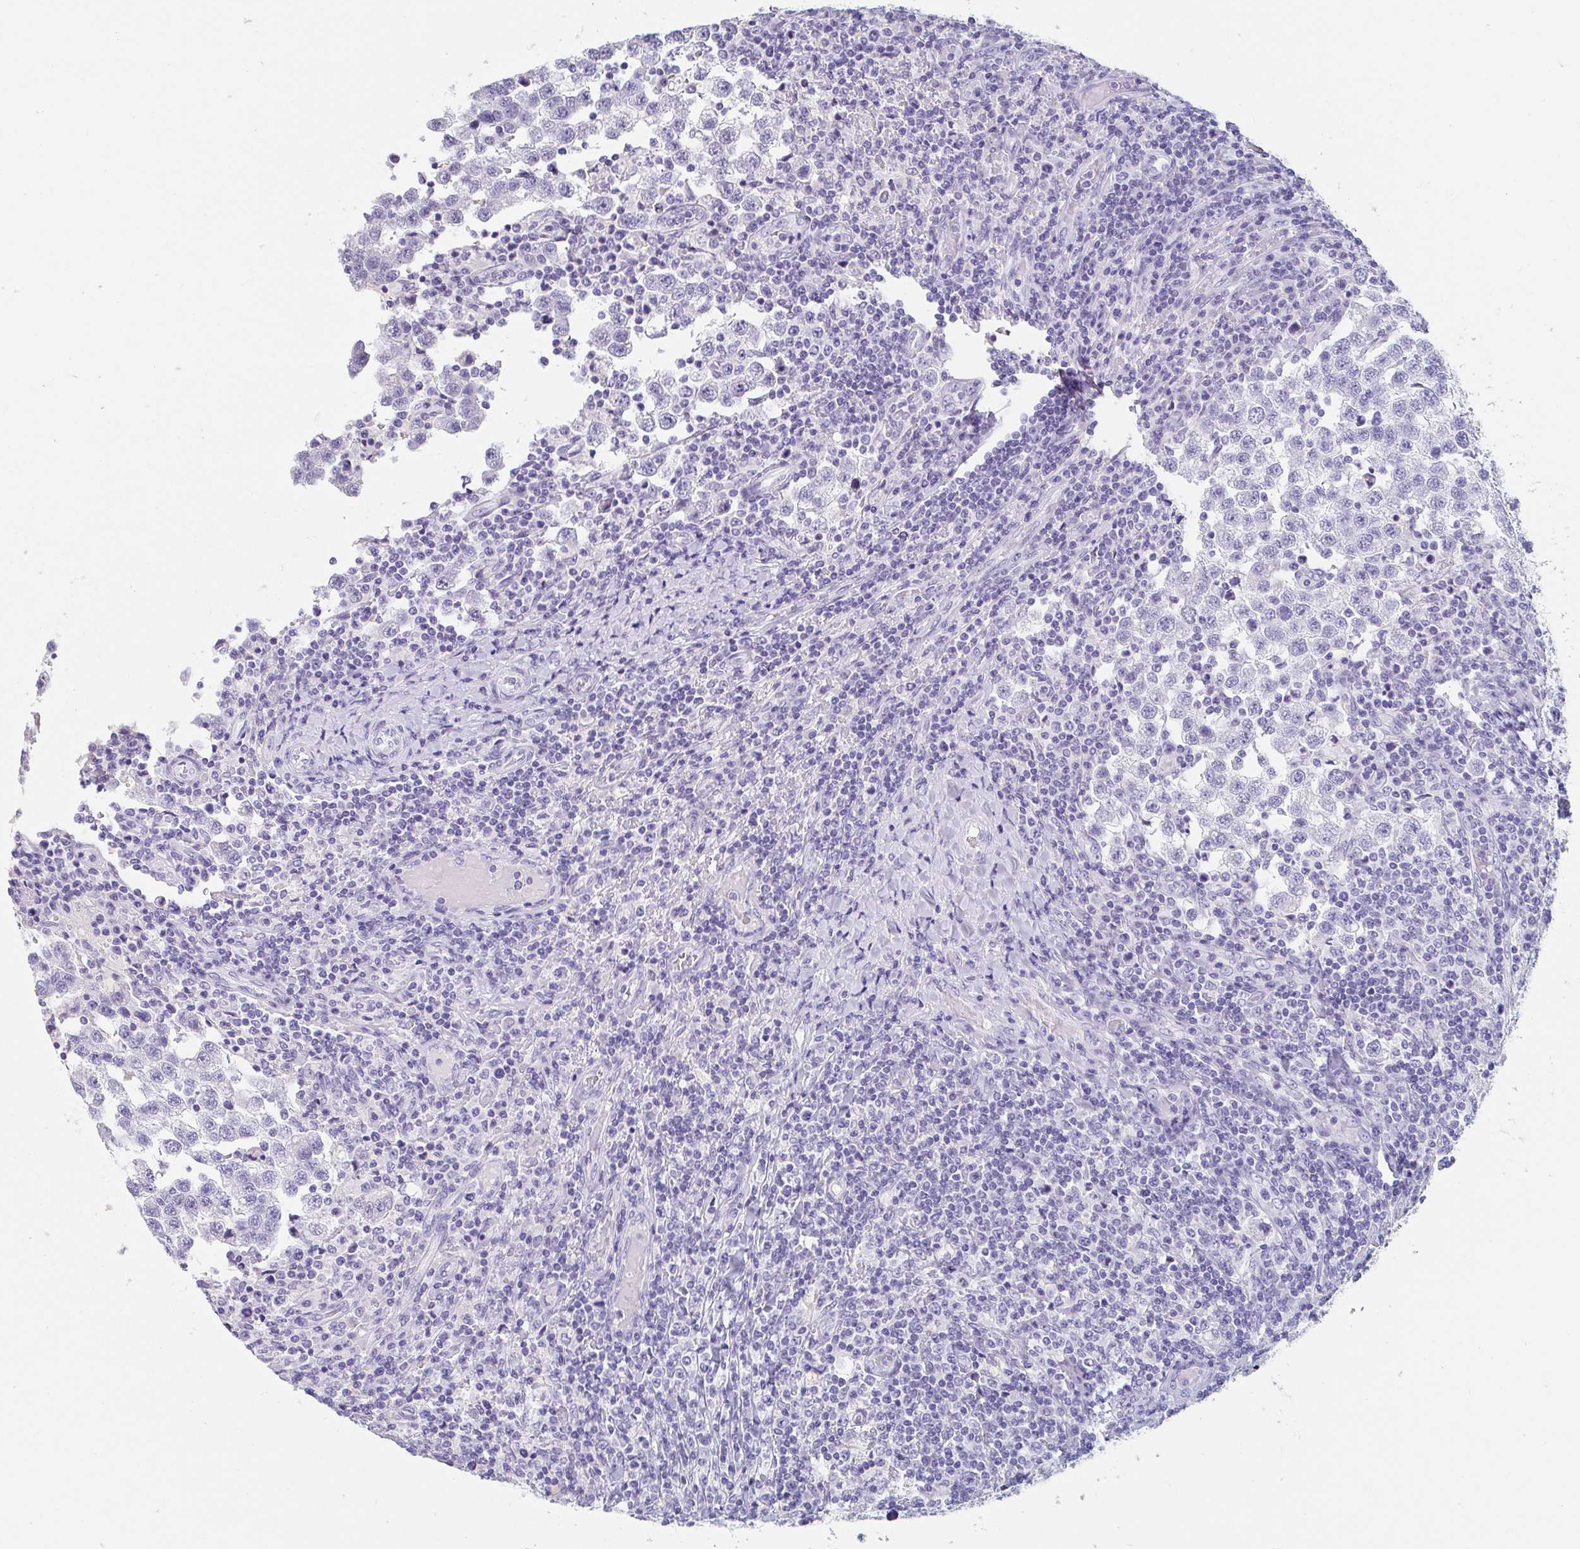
{"staining": {"intensity": "negative", "quantity": "none", "location": "none"}, "tissue": "testis cancer", "cell_type": "Tumor cells", "image_type": "cancer", "snomed": [{"axis": "morphology", "description": "Seminoma, NOS"}, {"axis": "topography", "description": "Testis"}], "caption": "Human testis seminoma stained for a protein using immunohistochemistry (IHC) demonstrates no expression in tumor cells.", "gene": "EMC4", "patient": {"sex": "male", "age": 34}}